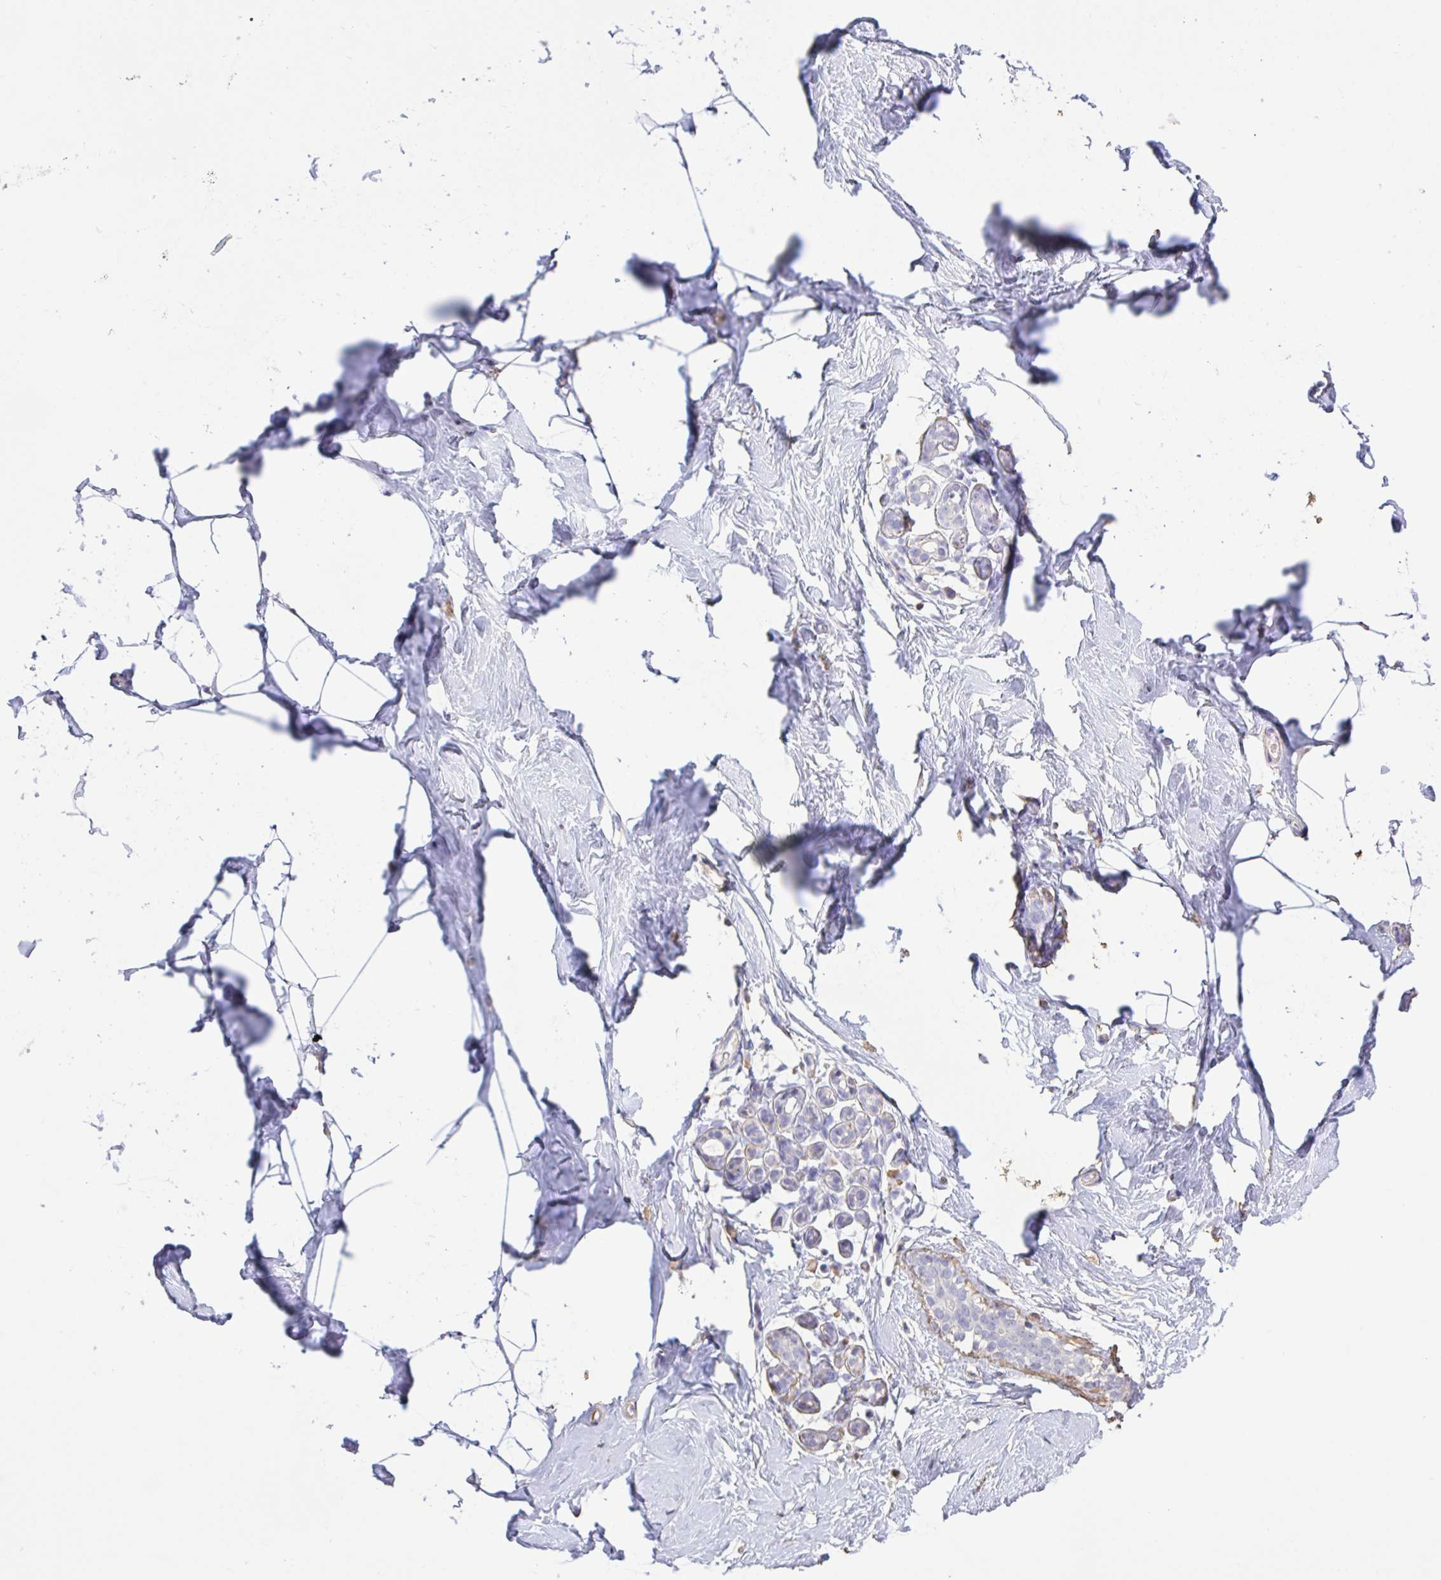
{"staining": {"intensity": "negative", "quantity": "none", "location": "none"}, "tissue": "breast", "cell_type": "Adipocytes", "image_type": "normal", "snomed": [{"axis": "morphology", "description": "Normal tissue, NOS"}, {"axis": "topography", "description": "Breast"}], "caption": "Immunohistochemistry photomicrograph of benign breast: breast stained with DAB shows no significant protein positivity in adipocytes. (IHC, brightfield microscopy, high magnification).", "gene": "IL23R", "patient": {"sex": "female", "age": 32}}